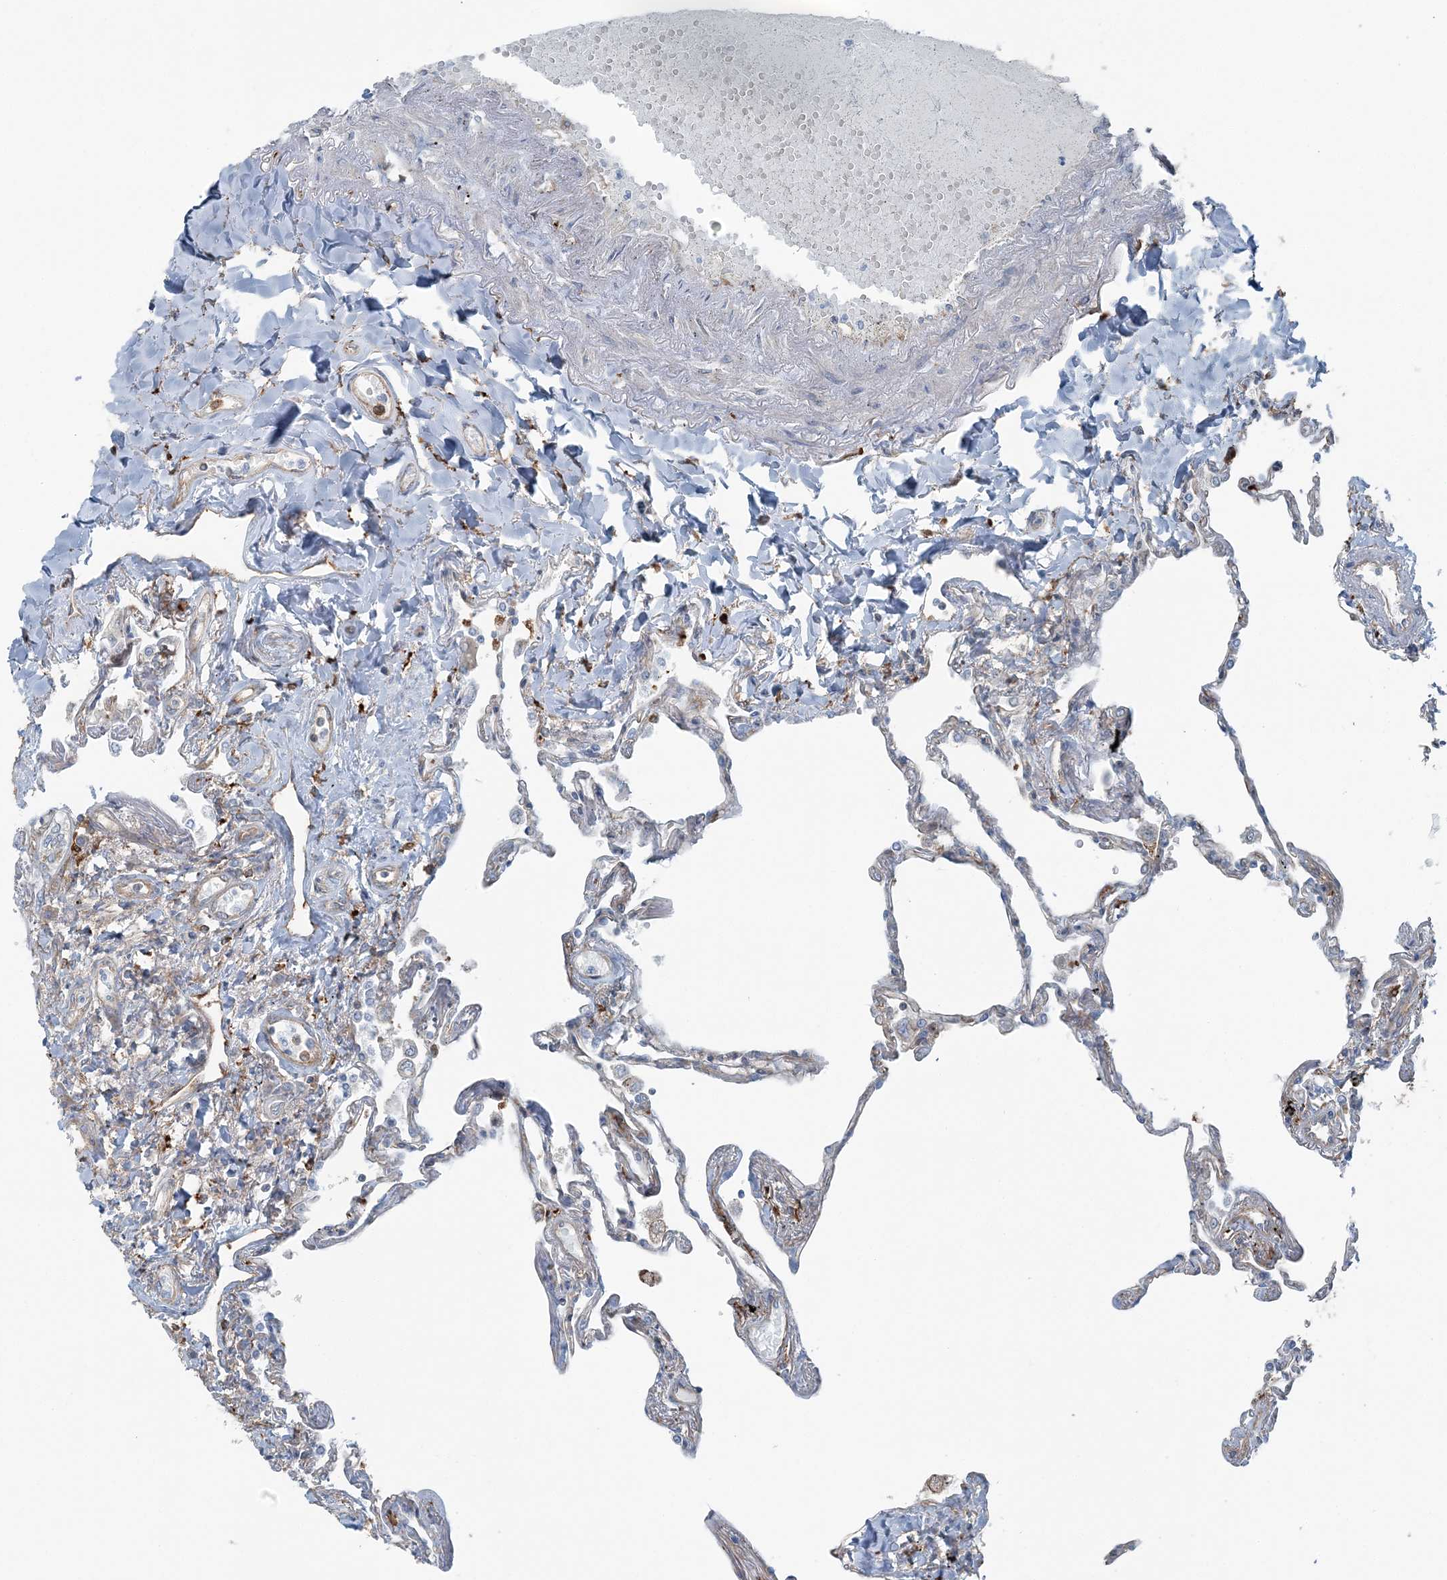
{"staining": {"intensity": "weak", "quantity": "25%-75%", "location": "cytoplasmic/membranous"}, "tissue": "lung", "cell_type": "Alveolar cells", "image_type": "normal", "snomed": [{"axis": "morphology", "description": "Normal tissue, NOS"}, {"axis": "topography", "description": "Lung"}], "caption": "Approximately 25%-75% of alveolar cells in normal lung show weak cytoplasmic/membranous protein expression as visualized by brown immunohistochemical staining.", "gene": "SNX2", "patient": {"sex": "female", "age": 67}}